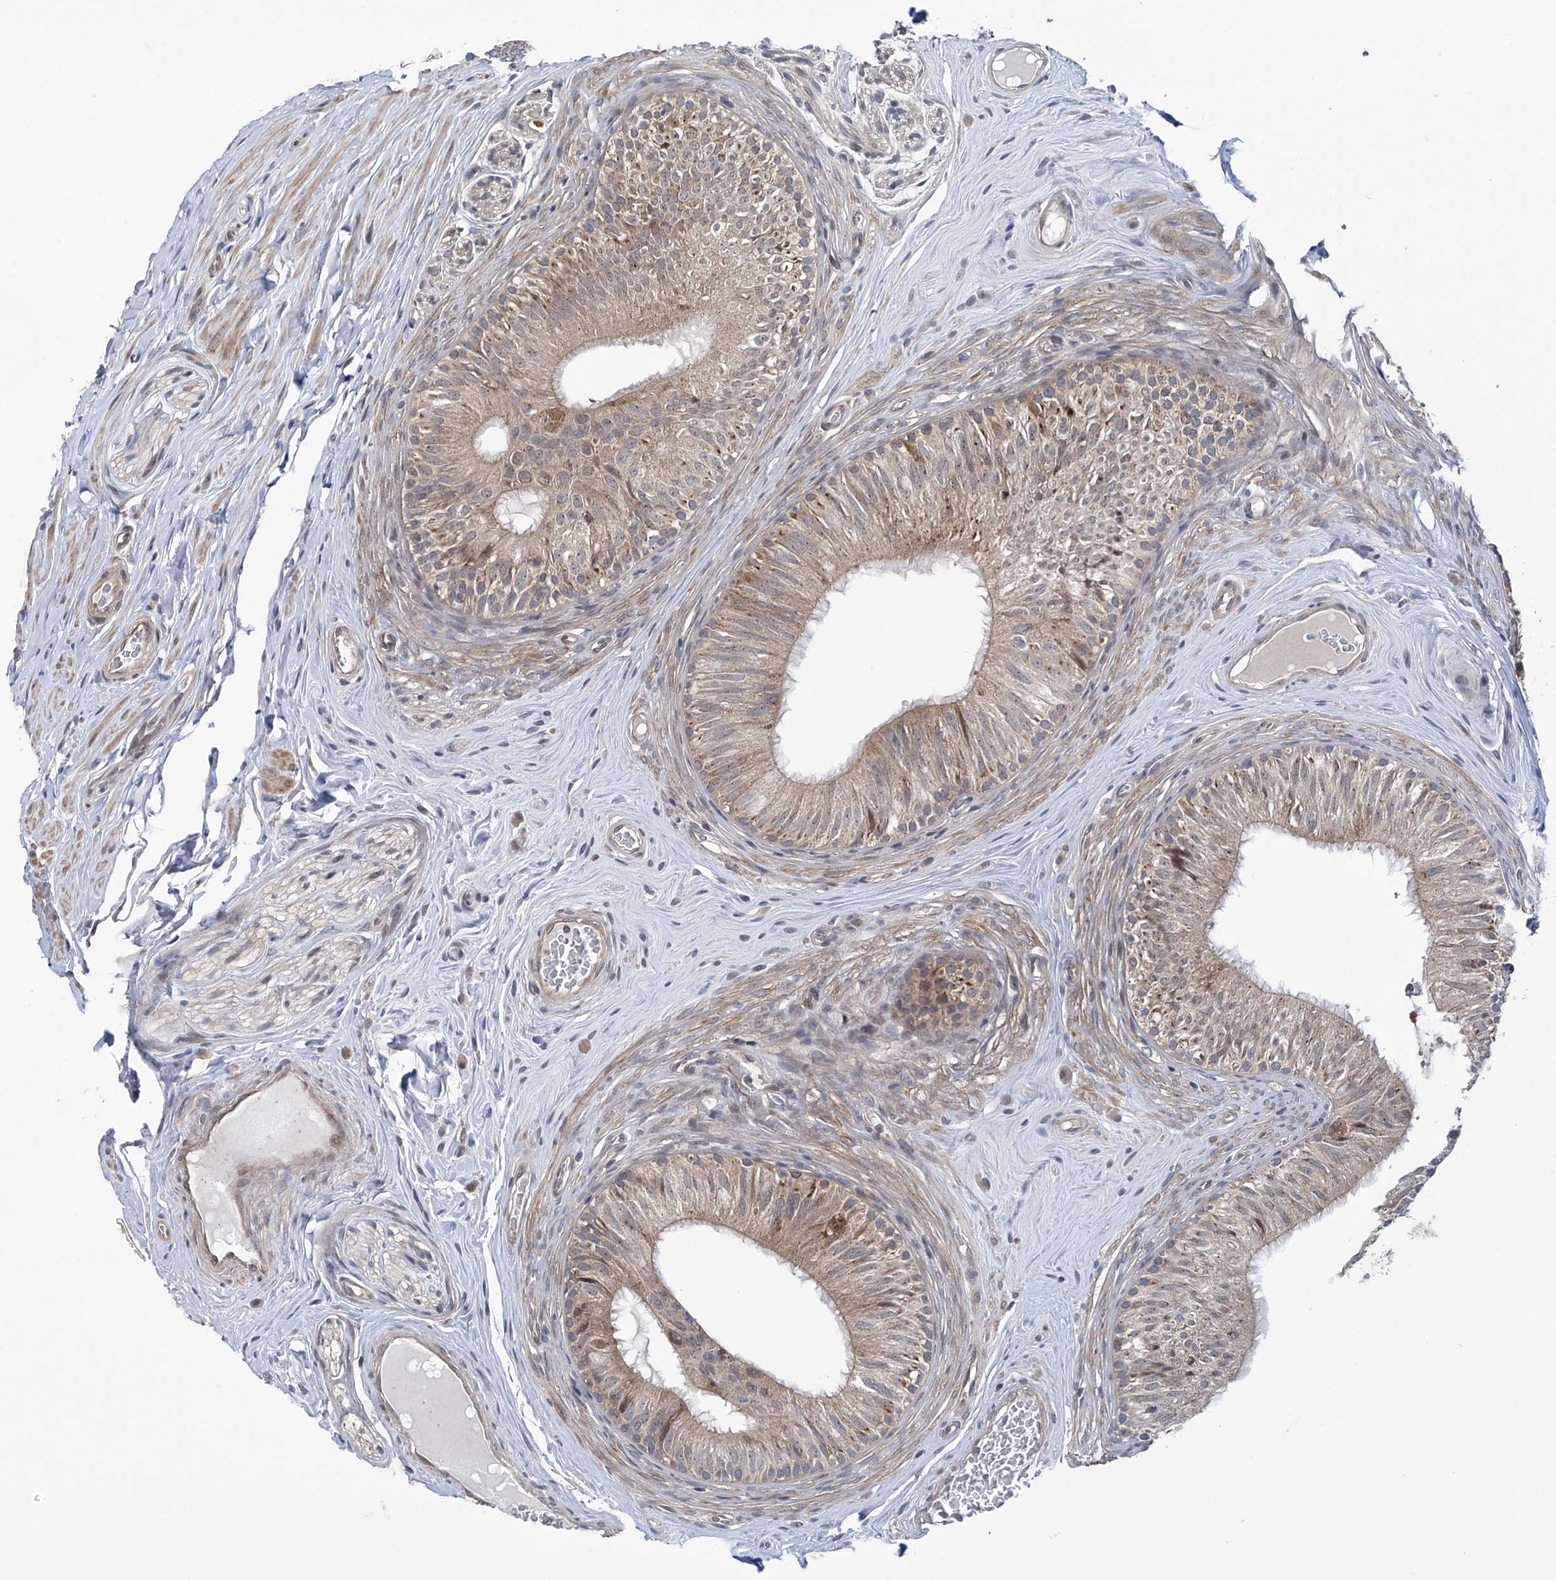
{"staining": {"intensity": "weak", "quantity": "25%-75%", "location": "cytoplasmic/membranous"}, "tissue": "epididymis", "cell_type": "Glandular cells", "image_type": "normal", "snomed": [{"axis": "morphology", "description": "Normal tissue, NOS"}, {"axis": "topography", "description": "Epididymis"}], "caption": "Glandular cells reveal low levels of weak cytoplasmic/membranous expression in about 25%-75% of cells in normal human epididymis. (DAB (3,3'-diaminobenzidine) IHC, brown staining for protein, blue staining for nuclei).", "gene": "TRIM60", "patient": {"sex": "male", "age": 46}}